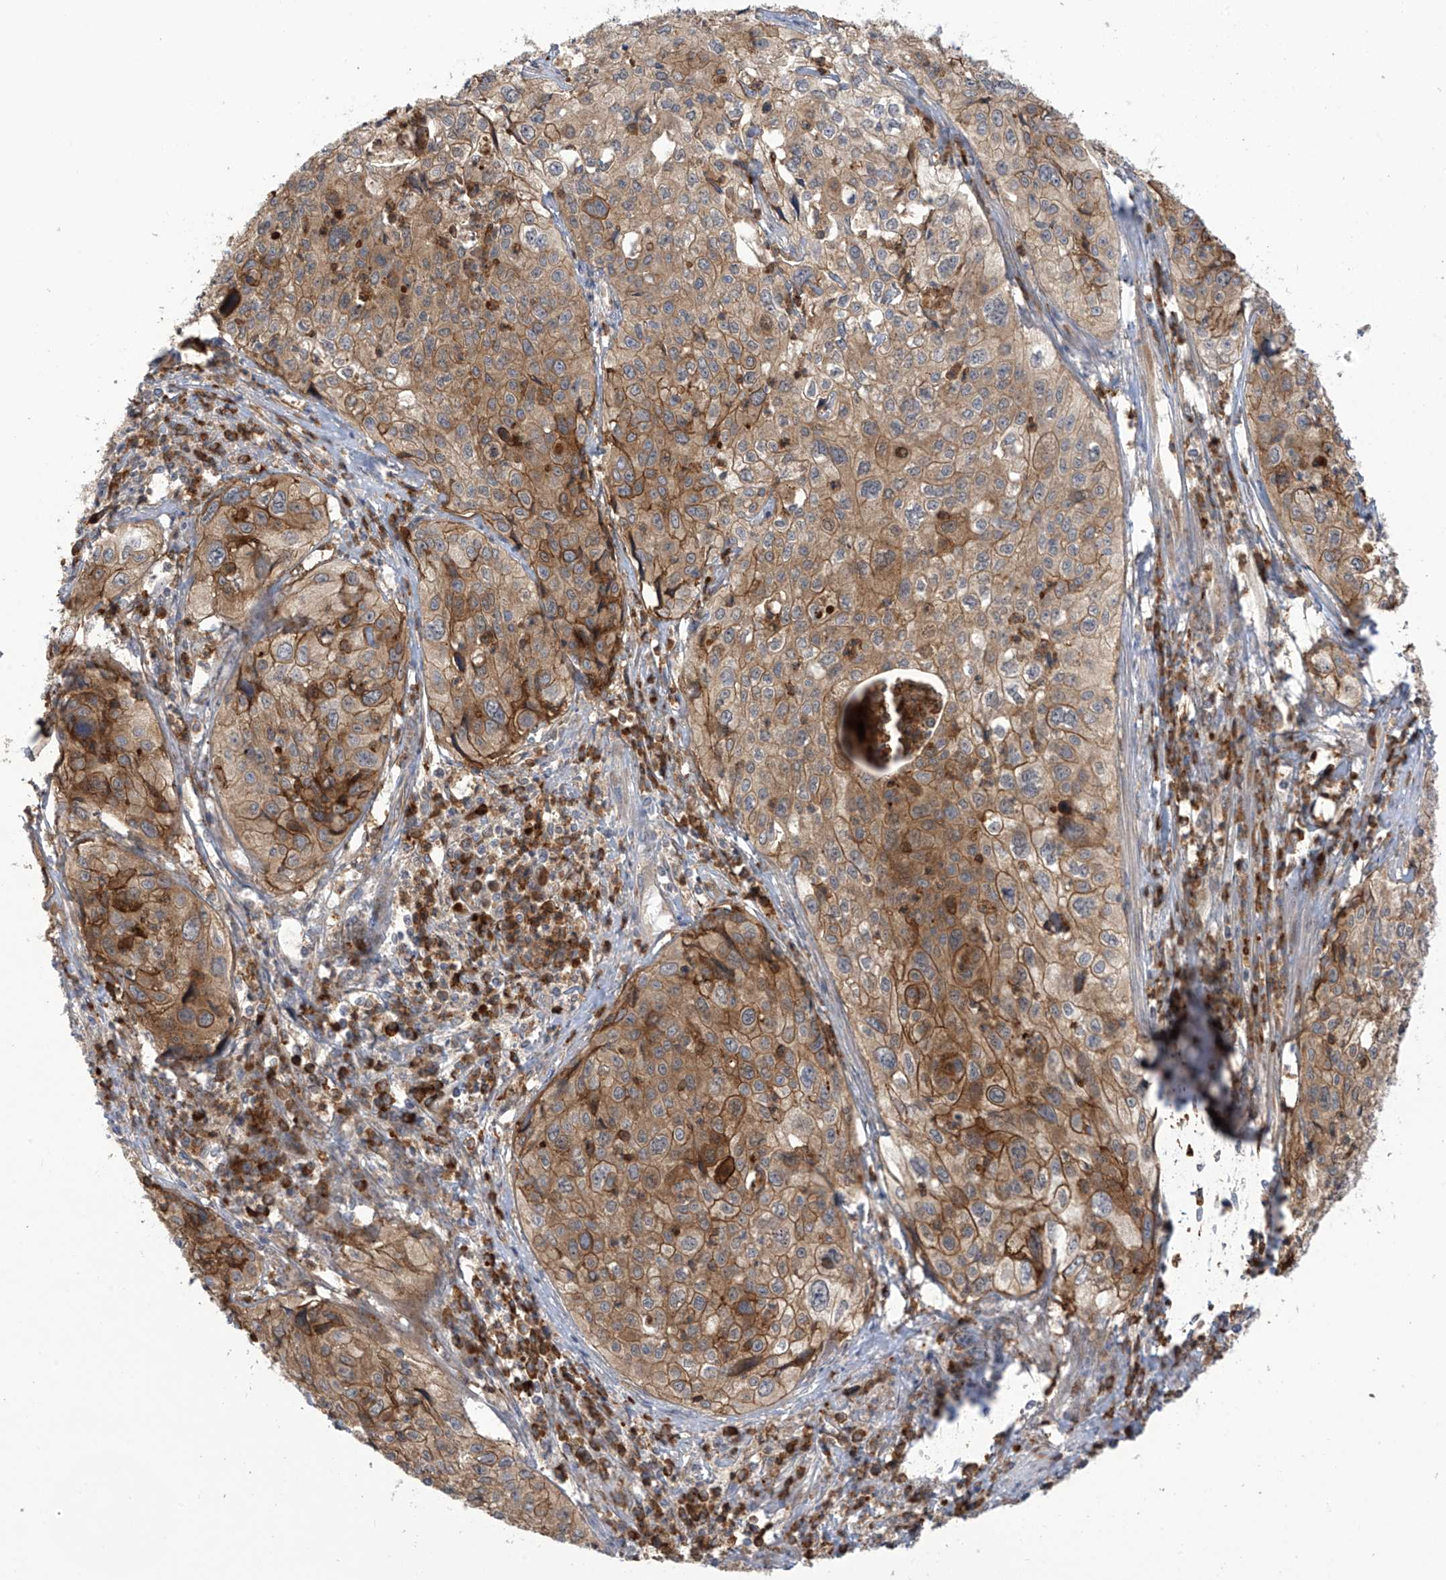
{"staining": {"intensity": "moderate", "quantity": "25%-75%", "location": "cytoplasmic/membranous"}, "tissue": "cervical cancer", "cell_type": "Tumor cells", "image_type": "cancer", "snomed": [{"axis": "morphology", "description": "Squamous cell carcinoma, NOS"}, {"axis": "topography", "description": "Cervix"}], "caption": "Human squamous cell carcinoma (cervical) stained for a protein (brown) shows moderate cytoplasmic/membranous positive positivity in approximately 25%-75% of tumor cells.", "gene": "KIAA1522", "patient": {"sex": "female", "age": 31}}